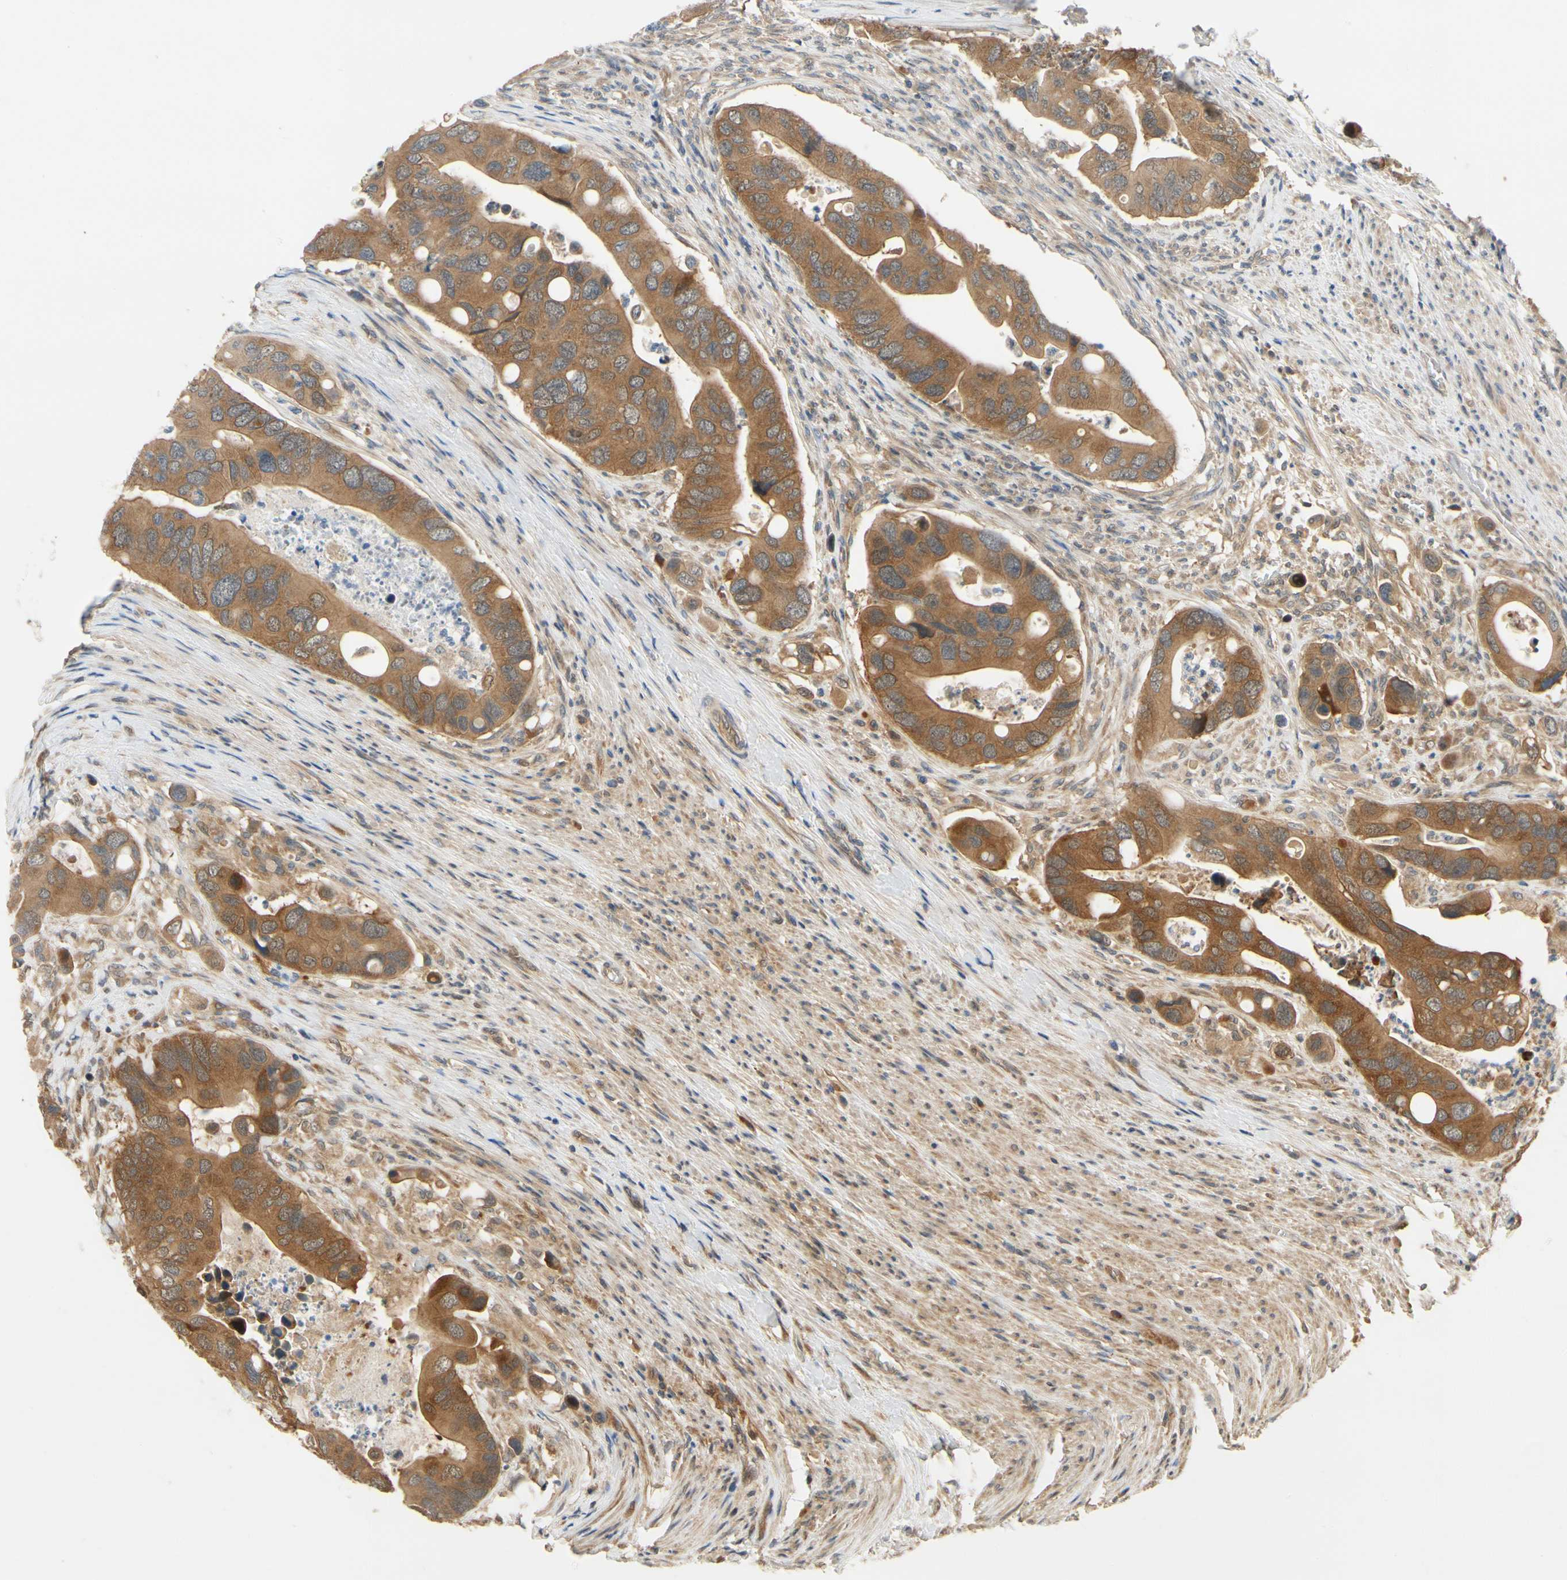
{"staining": {"intensity": "strong", "quantity": ">75%", "location": "cytoplasmic/membranous"}, "tissue": "colorectal cancer", "cell_type": "Tumor cells", "image_type": "cancer", "snomed": [{"axis": "morphology", "description": "Adenocarcinoma, NOS"}, {"axis": "topography", "description": "Rectum"}], "caption": "IHC image of adenocarcinoma (colorectal) stained for a protein (brown), which reveals high levels of strong cytoplasmic/membranous positivity in approximately >75% of tumor cells.", "gene": "TDRP", "patient": {"sex": "female", "age": 57}}